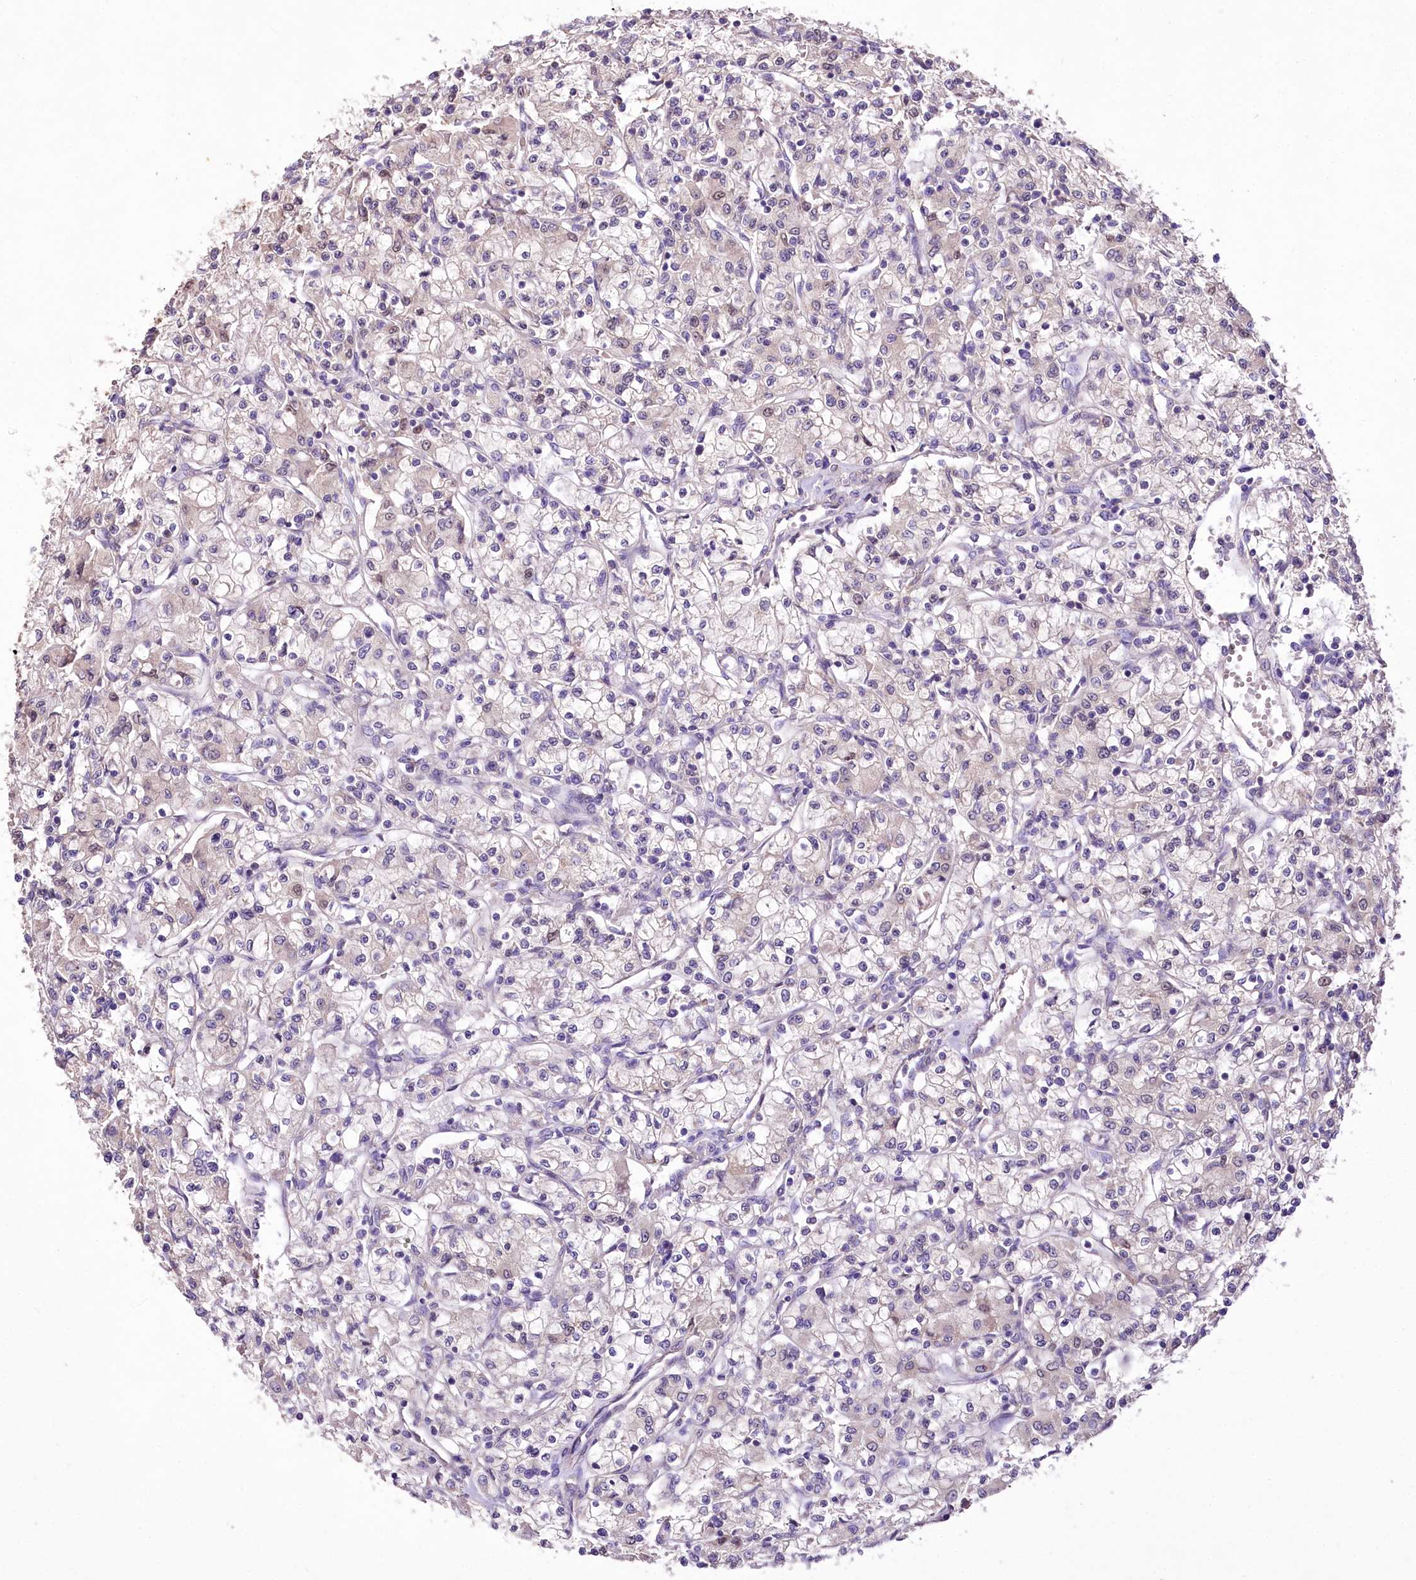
{"staining": {"intensity": "weak", "quantity": "<25%", "location": "cytoplasmic/membranous"}, "tissue": "renal cancer", "cell_type": "Tumor cells", "image_type": "cancer", "snomed": [{"axis": "morphology", "description": "Adenocarcinoma, NOS"}, {"axis": "topography", "description": "Kidney"}], "caption": "High power microscopy histopathology image of an immunohistochemistry (IHC) image of renal cancer, revealing no significant positivity in tumor cells.", "gene": "PCYOX1L", "patient": {"sex": "female", "age": 59}}